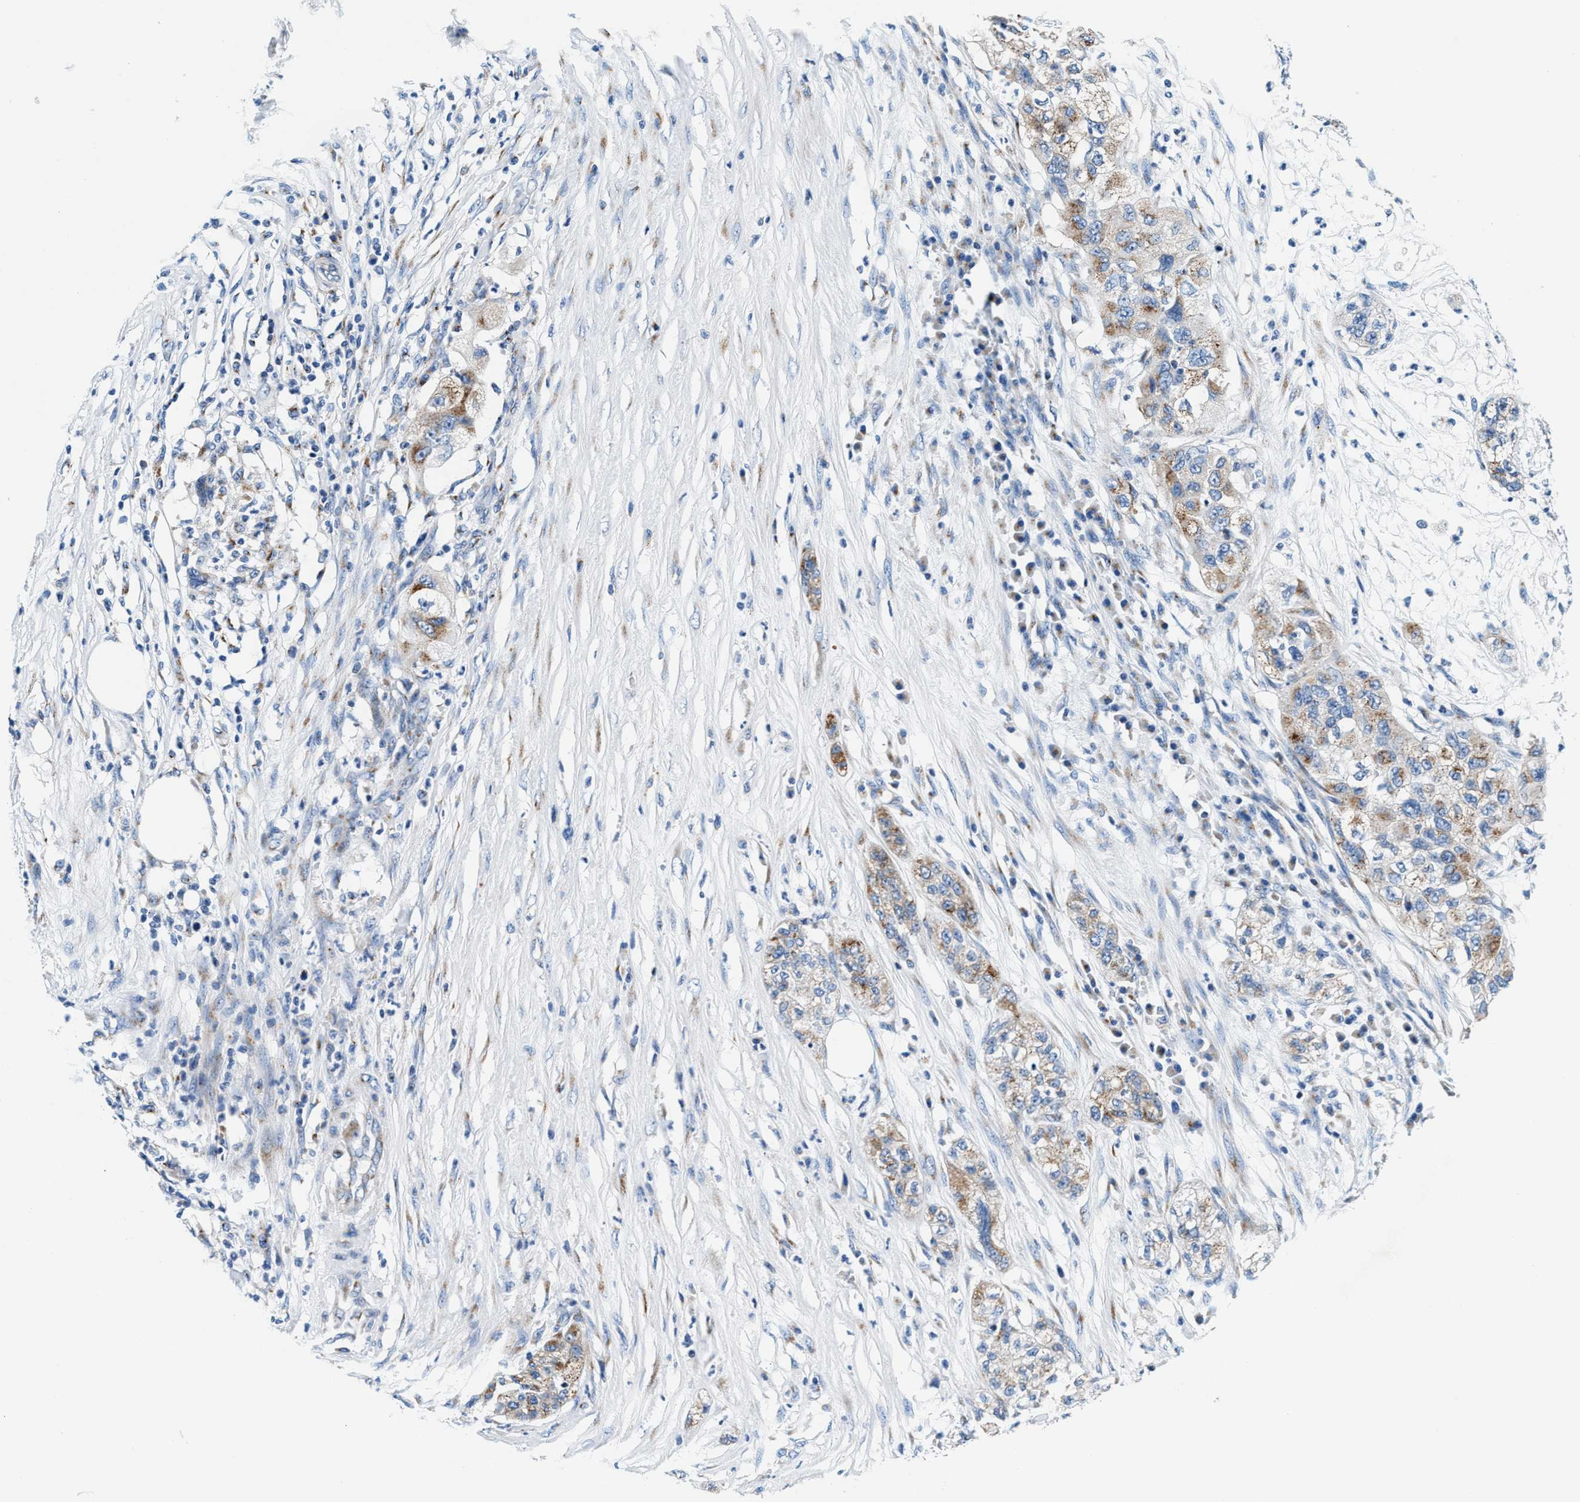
{"staining": {"intensity": "weak", "quantity": "25%-75%", "location": "cytoplasmic/membranous"}, "tissue": "pancreatic cancer", "cell_type": "Tumor cells", "image_type": "cancer", "snomed": [{"axis": "morphology", "description": "Adenocarcinoma, NOS"}, {"axis": "topography", "description": "Pancreas"}], "caption": "Immunohistochemical staining of human pancreatic adenocarcinoma displays low levels of weak cytoplasmic/membranous staining in approximately 25%-75% of tumor cells.", "gene": "VPS53", "patient": {"sex": "female", "age": 78}}